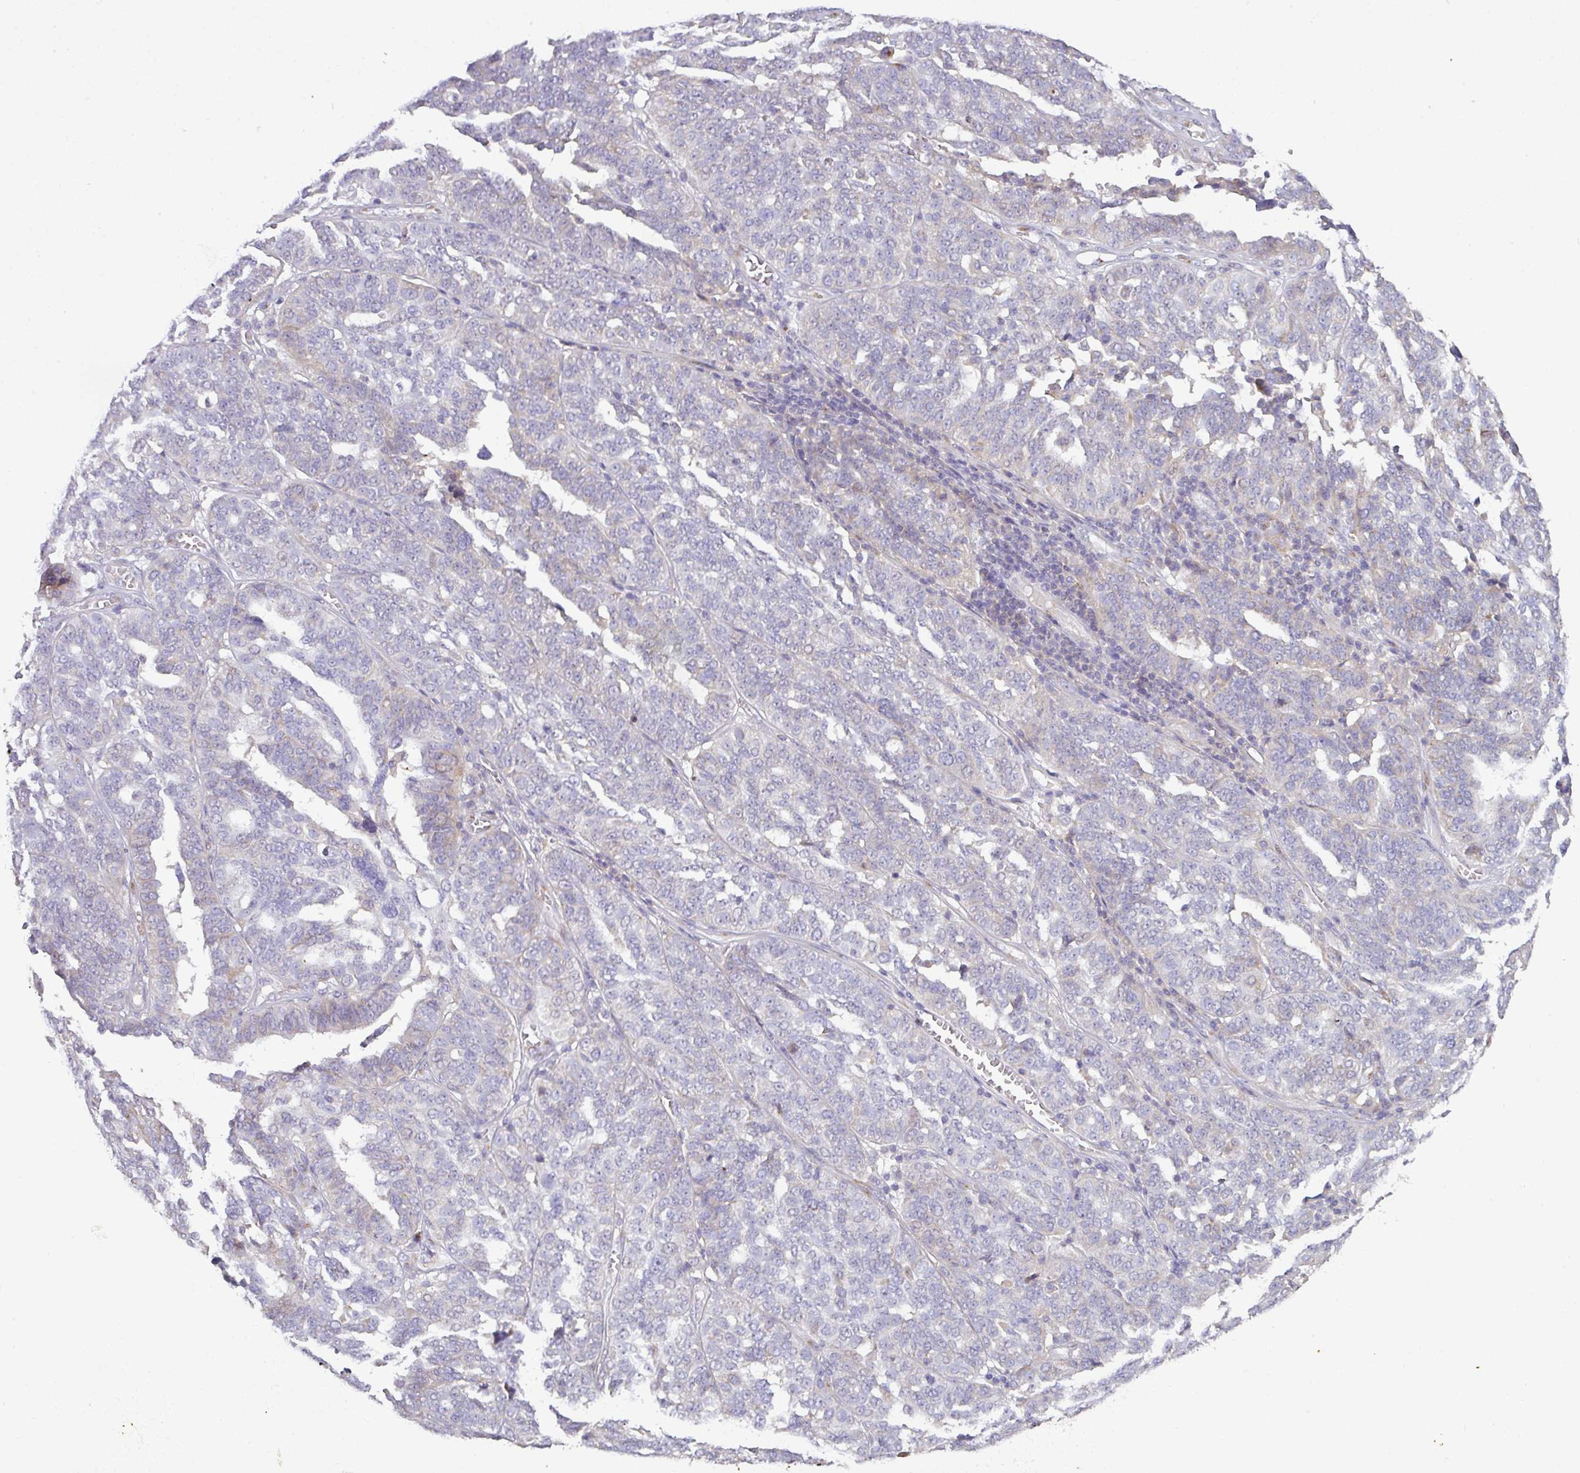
{"staining": {"intensity": "moderate", "quantity": "<25%", "location": "cytoplasmic/membranous"}, "tissue": "ovarian cancer", "cell_type": "Tumor cells", "image_type": "cancer", "snomed": [{"axis": "morphology", "description": "Cystadenocarcinoma, serous, NOS"}, {"axis": "topography", "description": "Ovary"}], "caption": "Immunohistochemistry (DAB (3,3'-diaminobenzidine)) staining of human ovarian cancer (serous cystadenocarcinoma) demonstrates moderate cytoplasmic/membranous protein staining in approximately <25% of tumor cells.", "gene": "VTI1A", "patient": {"sex": "female", "age": 59}}